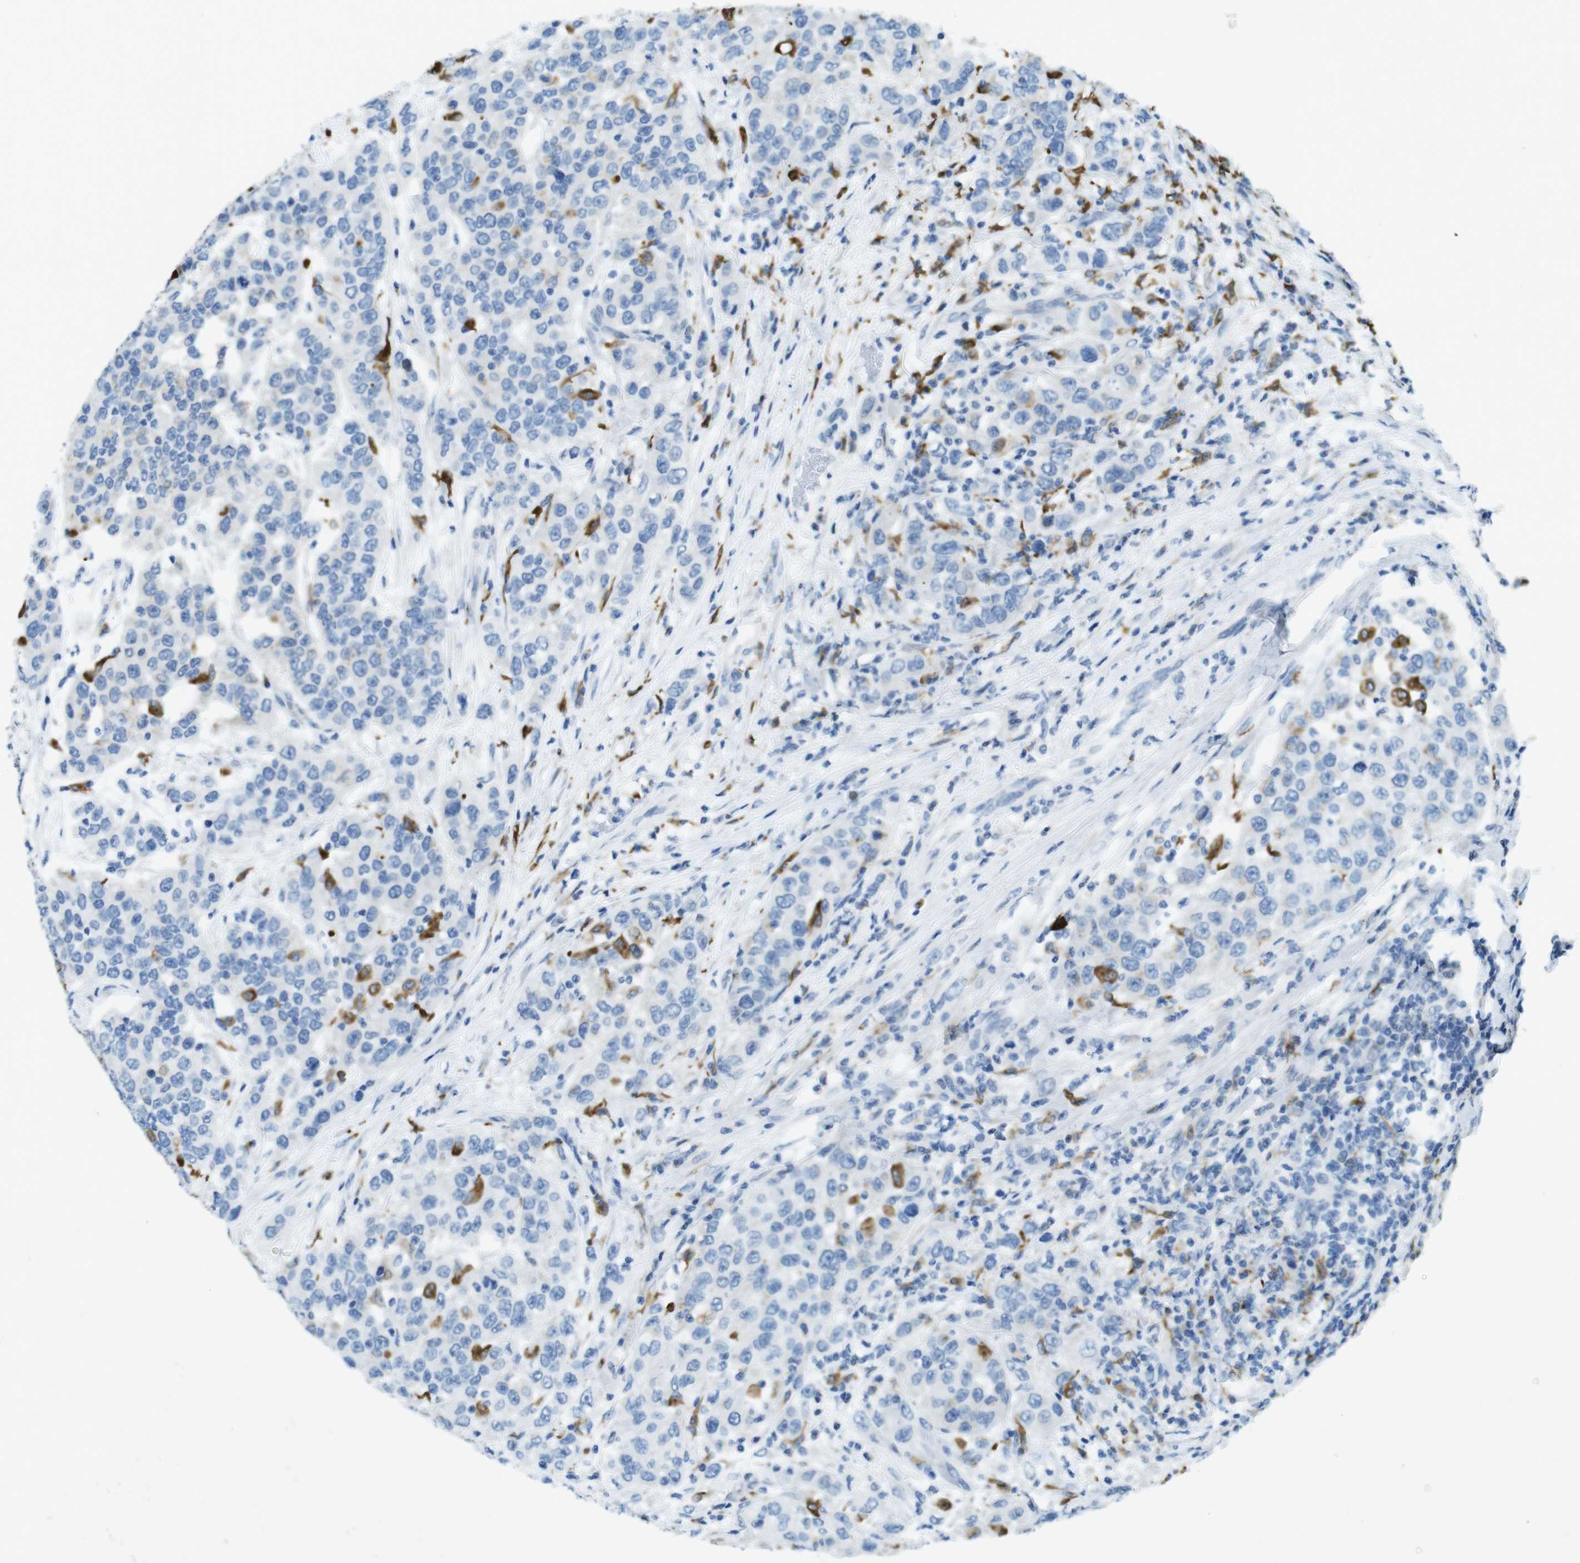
{"staining": {"intensity": "negative", "quantity": "none", "location": "none"}, "tissue": "urothelial cancer", "cell_type": "Tumor cells", "image_type": "cancer", "snomed": [{"axis": "morphology", "description": "Urothelial carcinoma, High grade"}, {"axis": "topography", "description": "Urinary bladder"}], "caption": "This is a micrograph of immunohistochemistry staining of urothelial cancer, which shows no positivity in tumor cells.", "gene": "CD320", "patient": {"sex": "female", "age": 80}}